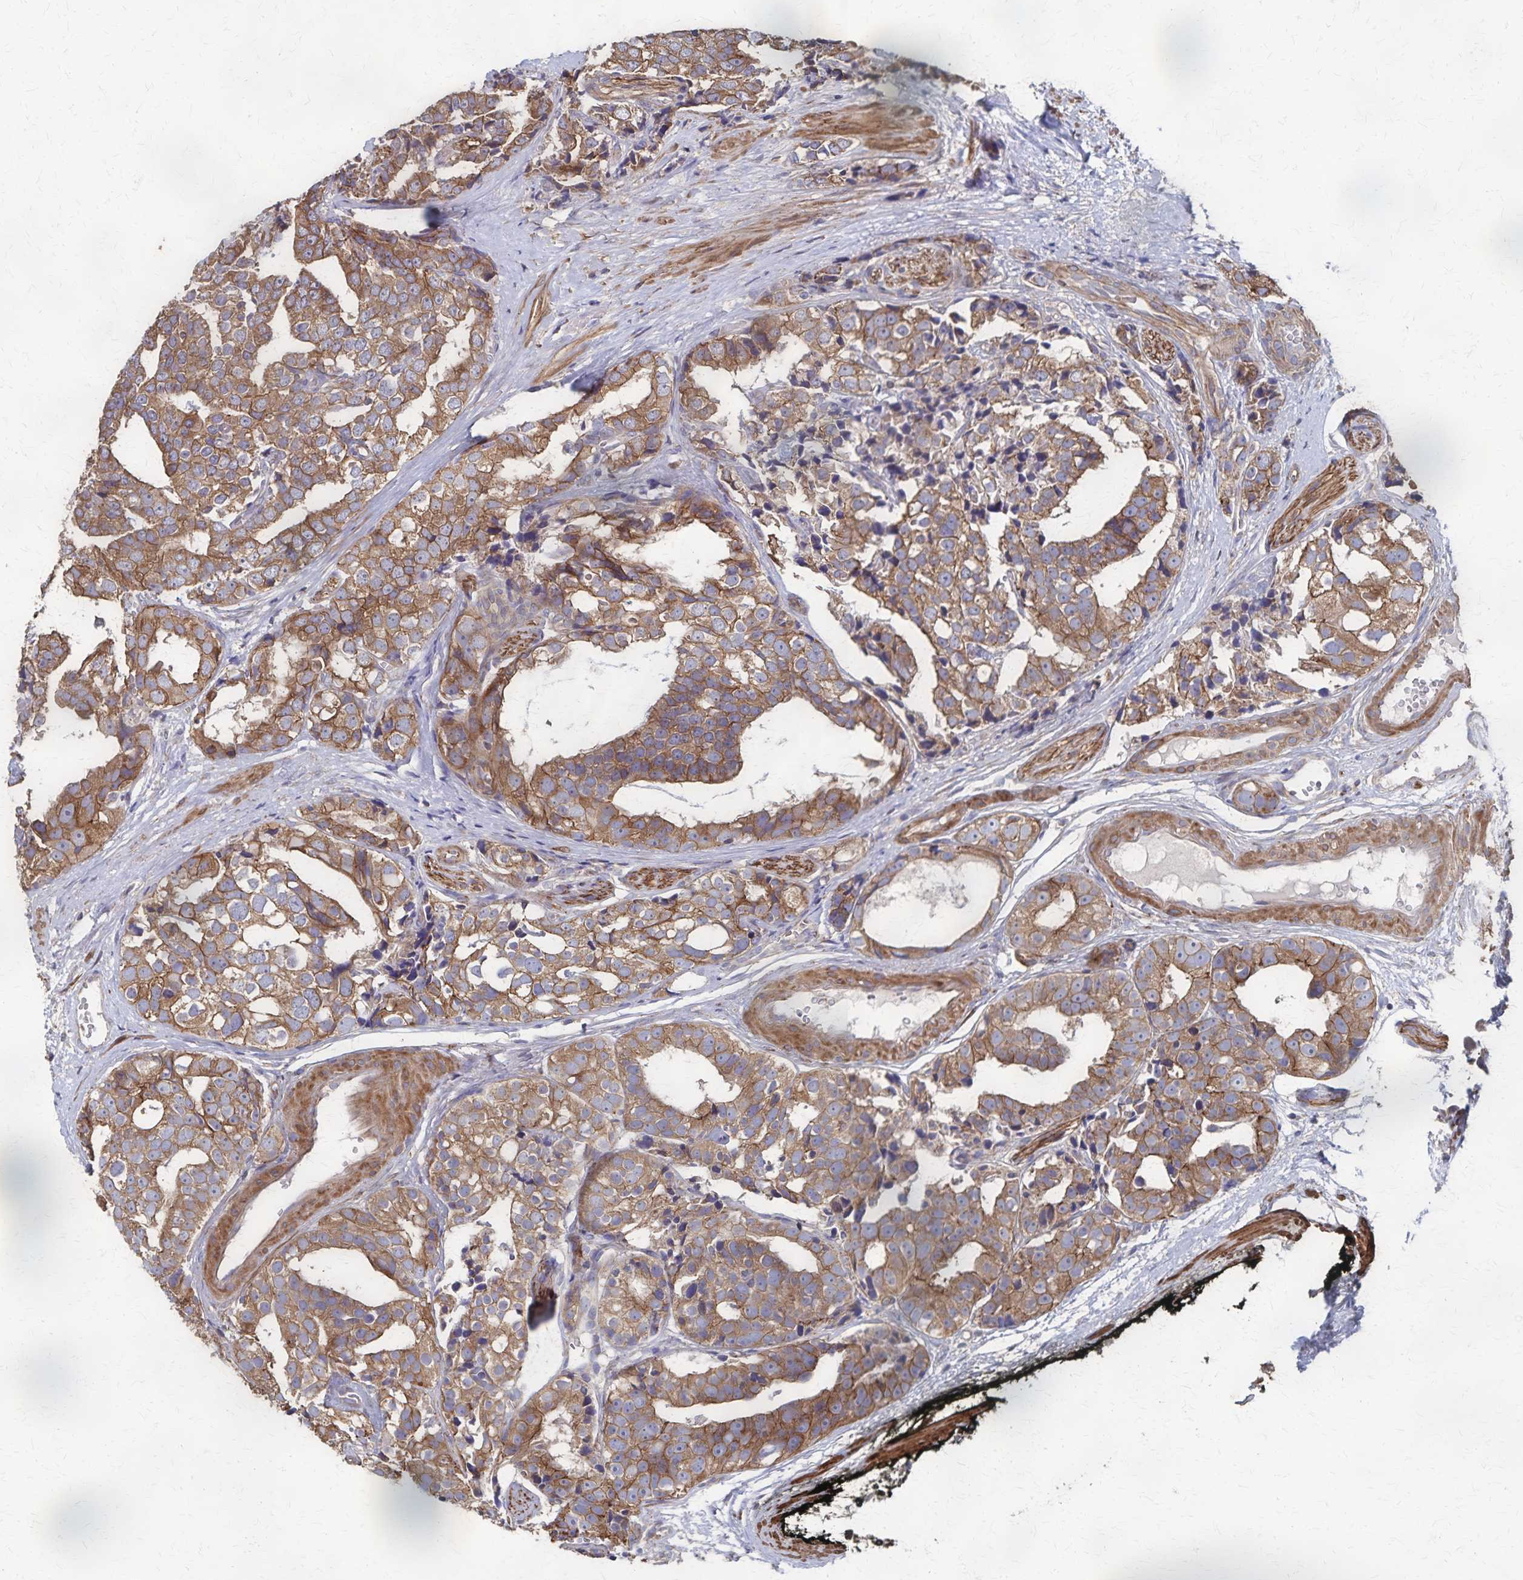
{"staining": {"intensity": "moderate", "quantity": ">75%", "location": "cytoplasmic/membranous"}, "tissue": "prostate cancer", "cell_type": "Tumor cells", "image_type": "cancer", "snomed": [{"axis": "morphology", "description": "Adenocarcinoma, High grade"}, {"axis": "topography", "description": "Prostate"}], "caption": "Prostate cancer (high-grade adenocarcinoma) was stained to show a protein in brown. There is medium levels of moderate cytoplasmic/membranous expression in about >75% of tumor cells. (Brightfield microscopy of DAB IHC at high magnification).", "gene": "PGAP2", "patient": {"sex": "male", "age": 71}}